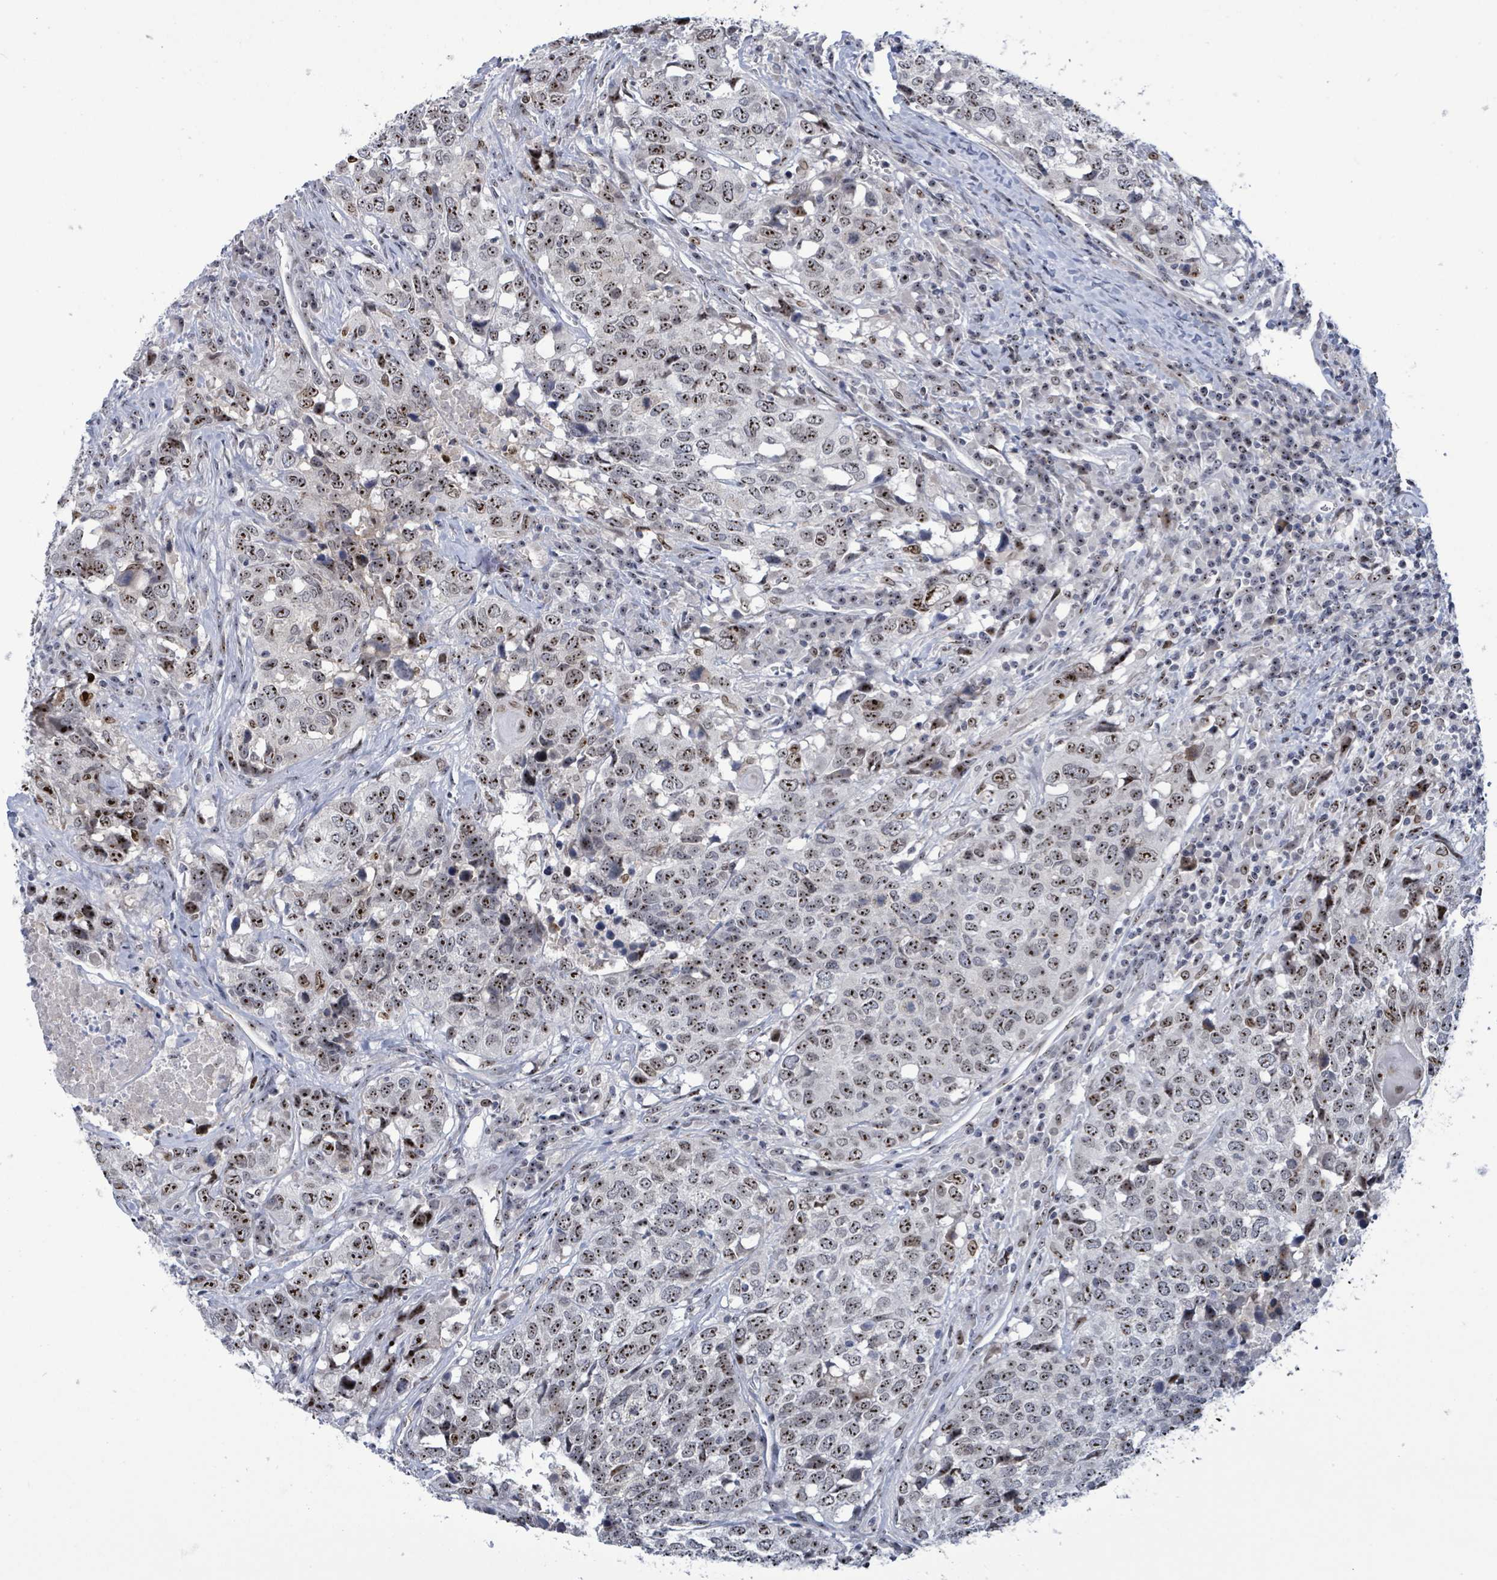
{"staining": {"intensity": "moderate", "quantity": ">75%", "location": "nuclear"}, "tissue": "head and neck cancer", "cell_type": "Tumor cells", "image_type": "cancer", "snomed": [{"axis": "morphology", "description": "Normal tissue, NOS"}, {"axis": "morphology", "description": "Squamous cell carcinoma, NOS"}, {"axis": "topography", "description": "Skeletal muscle"}, {"axis": "topography", "description": "Vascular tissue"}, {"axis": "topography", "description": "Peripheral nerve tissue"}, {"axis": "topography", "description": "Head-Neck"}], "caption": "Tumor cells reveal medium levels of moderate nuclear staining in approximately >75% of cells in human head and neck cancer (squamous cell carcinoma). (DAB (3,3'-diaminobenzidine) IHC, brown staining for protein, blue staining for nuclei).", "gene": "RRN3", "patient": {"sex": "male", "age": 66}}